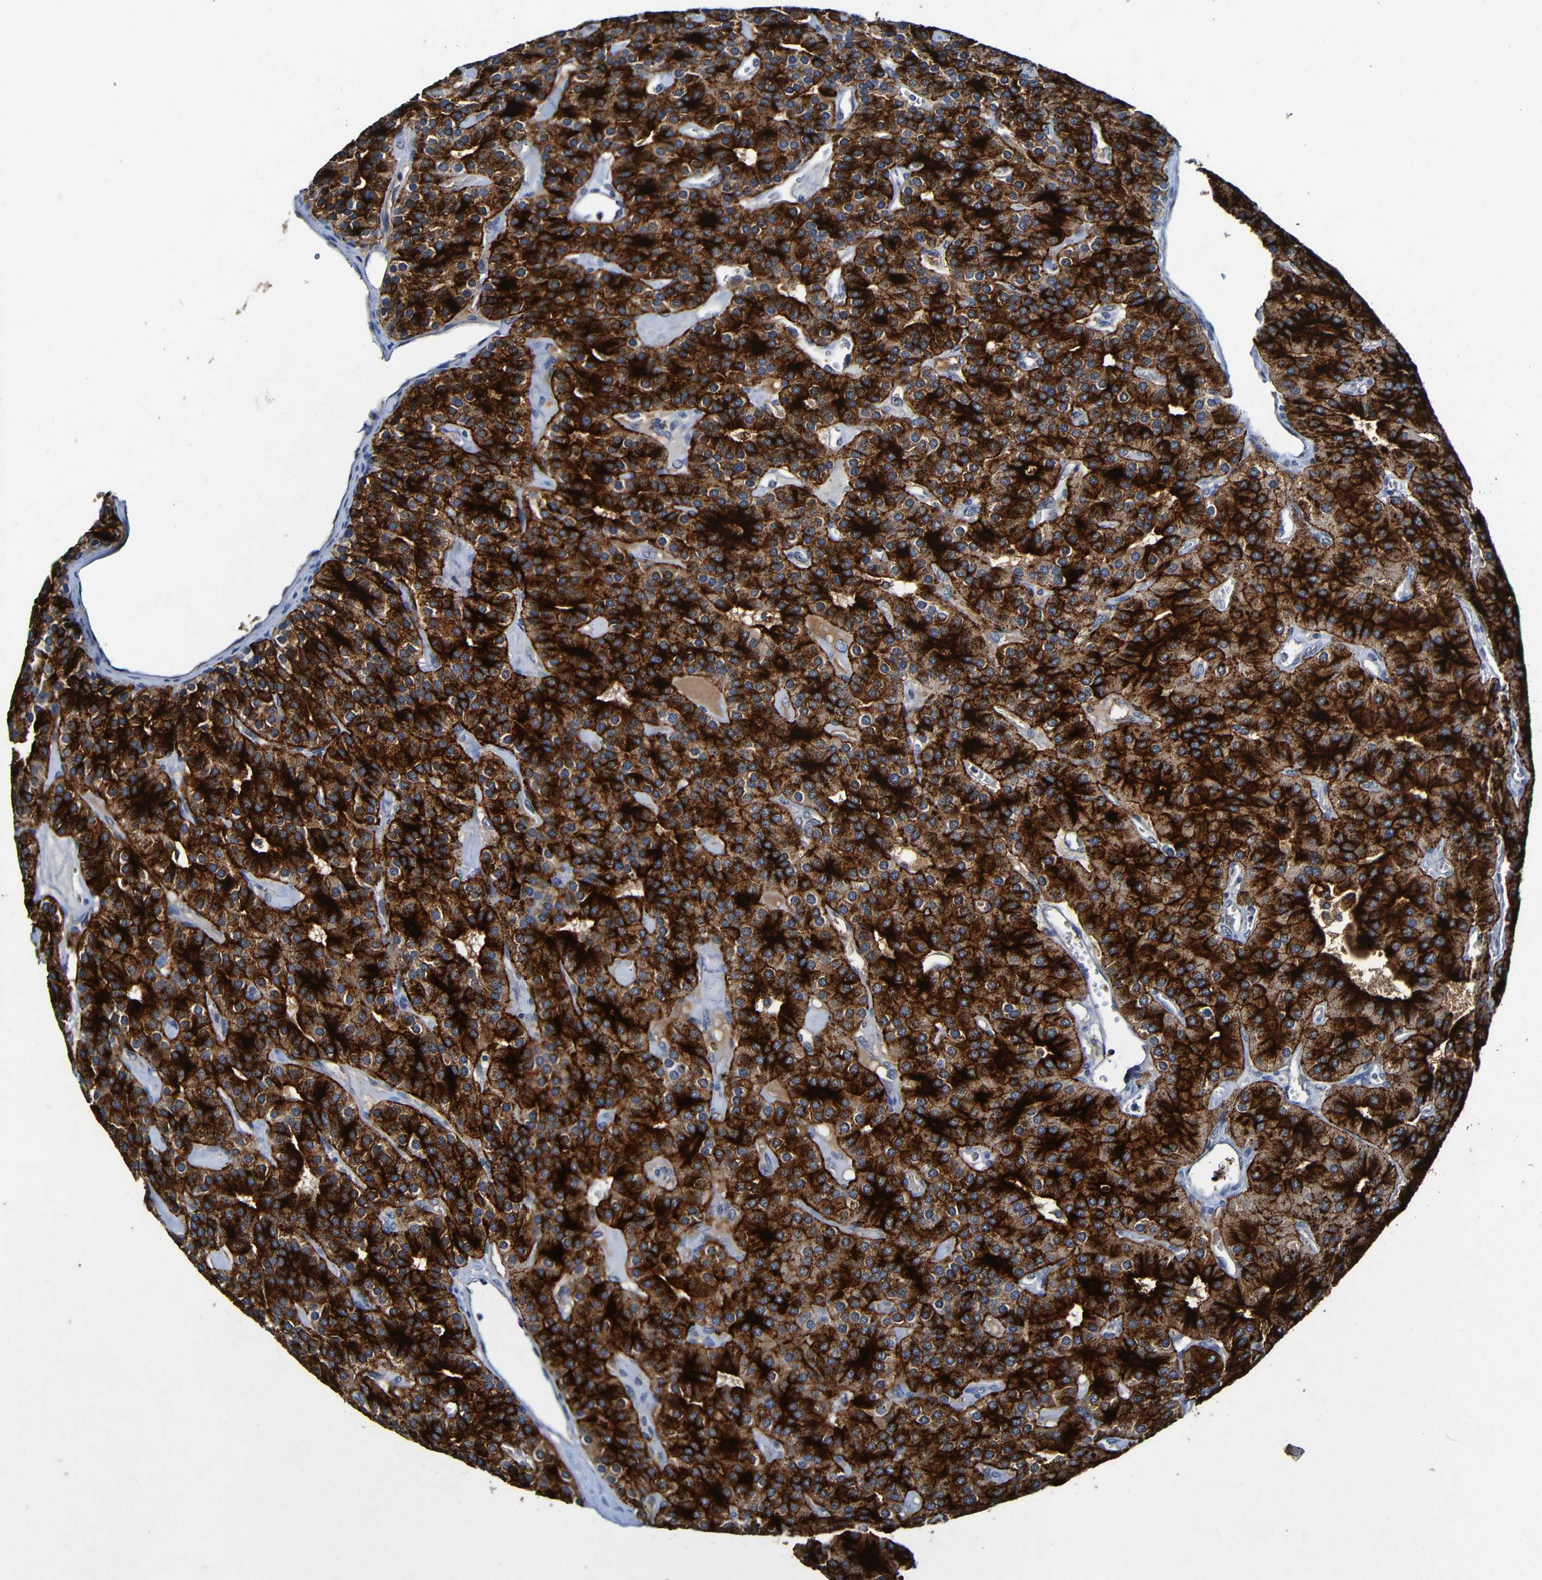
{"staining": {"intensity": "strong", "quantity": ">75%", "location": "cytoplasmic/membranous"}, "tissue": "parathyroid gland", "cell_type": "Glandular cells", "image_type": "normal", "snomed": [{"axis": "morphology", "description": "Normal tissue, NOS"}, {"axis": "morphology", "description": "Adenoma, NOS"}, {"axis": "topography", "description": "Parathyroid gland"}], "caption": "About >75% of glandular cells in unremarkable parathyroid gland display strong cytoplasmic/membranous protein positivity as visualized by brown immunohistochemical staining.", "gene": "LRRC70", "patient": {"sex": "female", "age": 86}}